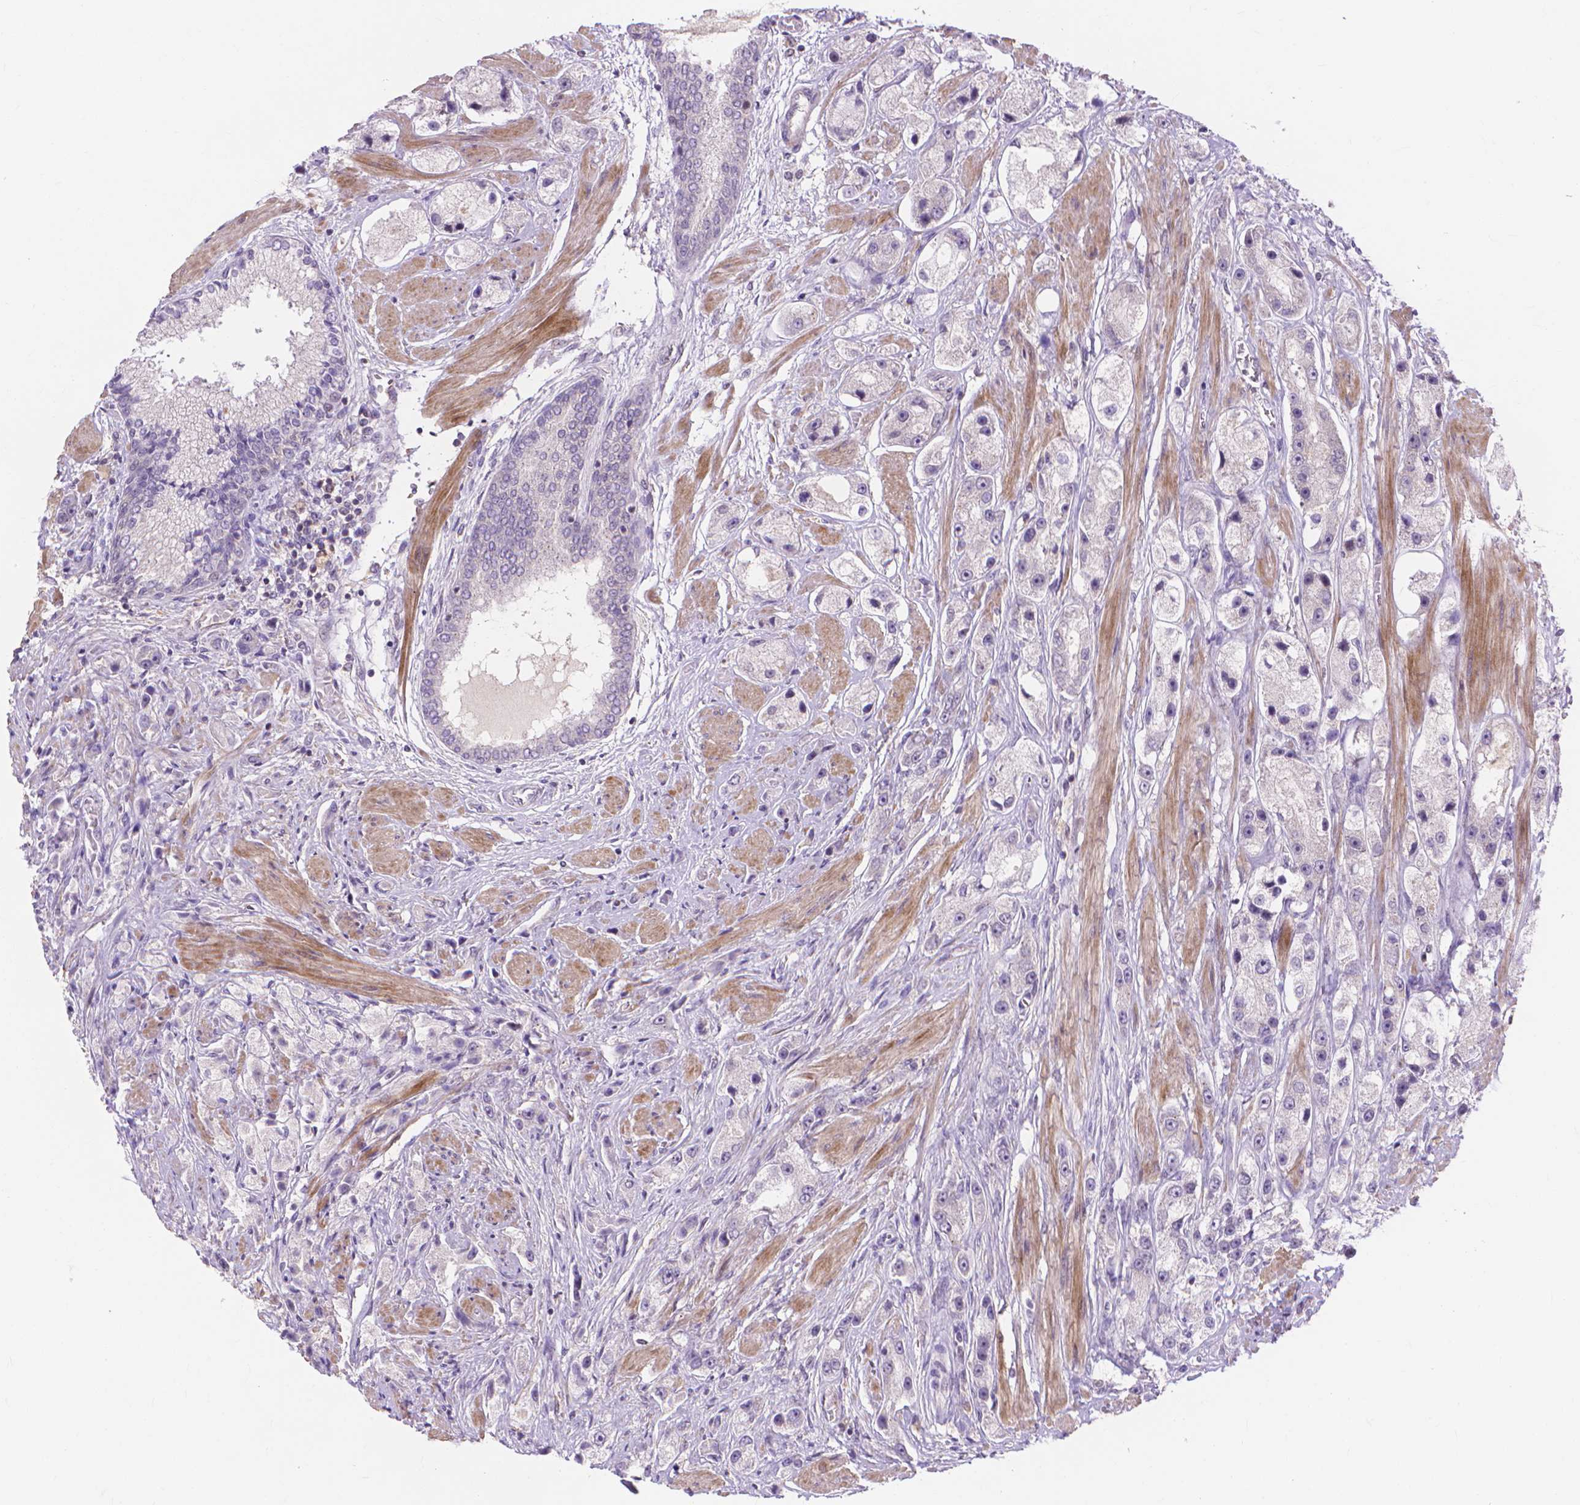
{"staining": {"intensity": "negative", "quantity": "none", "location": "none"}, "tissue": "prostate cancer", "cell_type": "Tumor cells", "image_type": "cancer", "snomed": [{"axis": "morphology", "description": "Adenocarcinoma, High grade"}, {"axis": "topography", "description": "Prostate"}], "caption": "The image shows no significant staining in tumor cells of prostate cancer.", "gene": "PRDM13", "patient": {"sex": "male", "age": 67}}